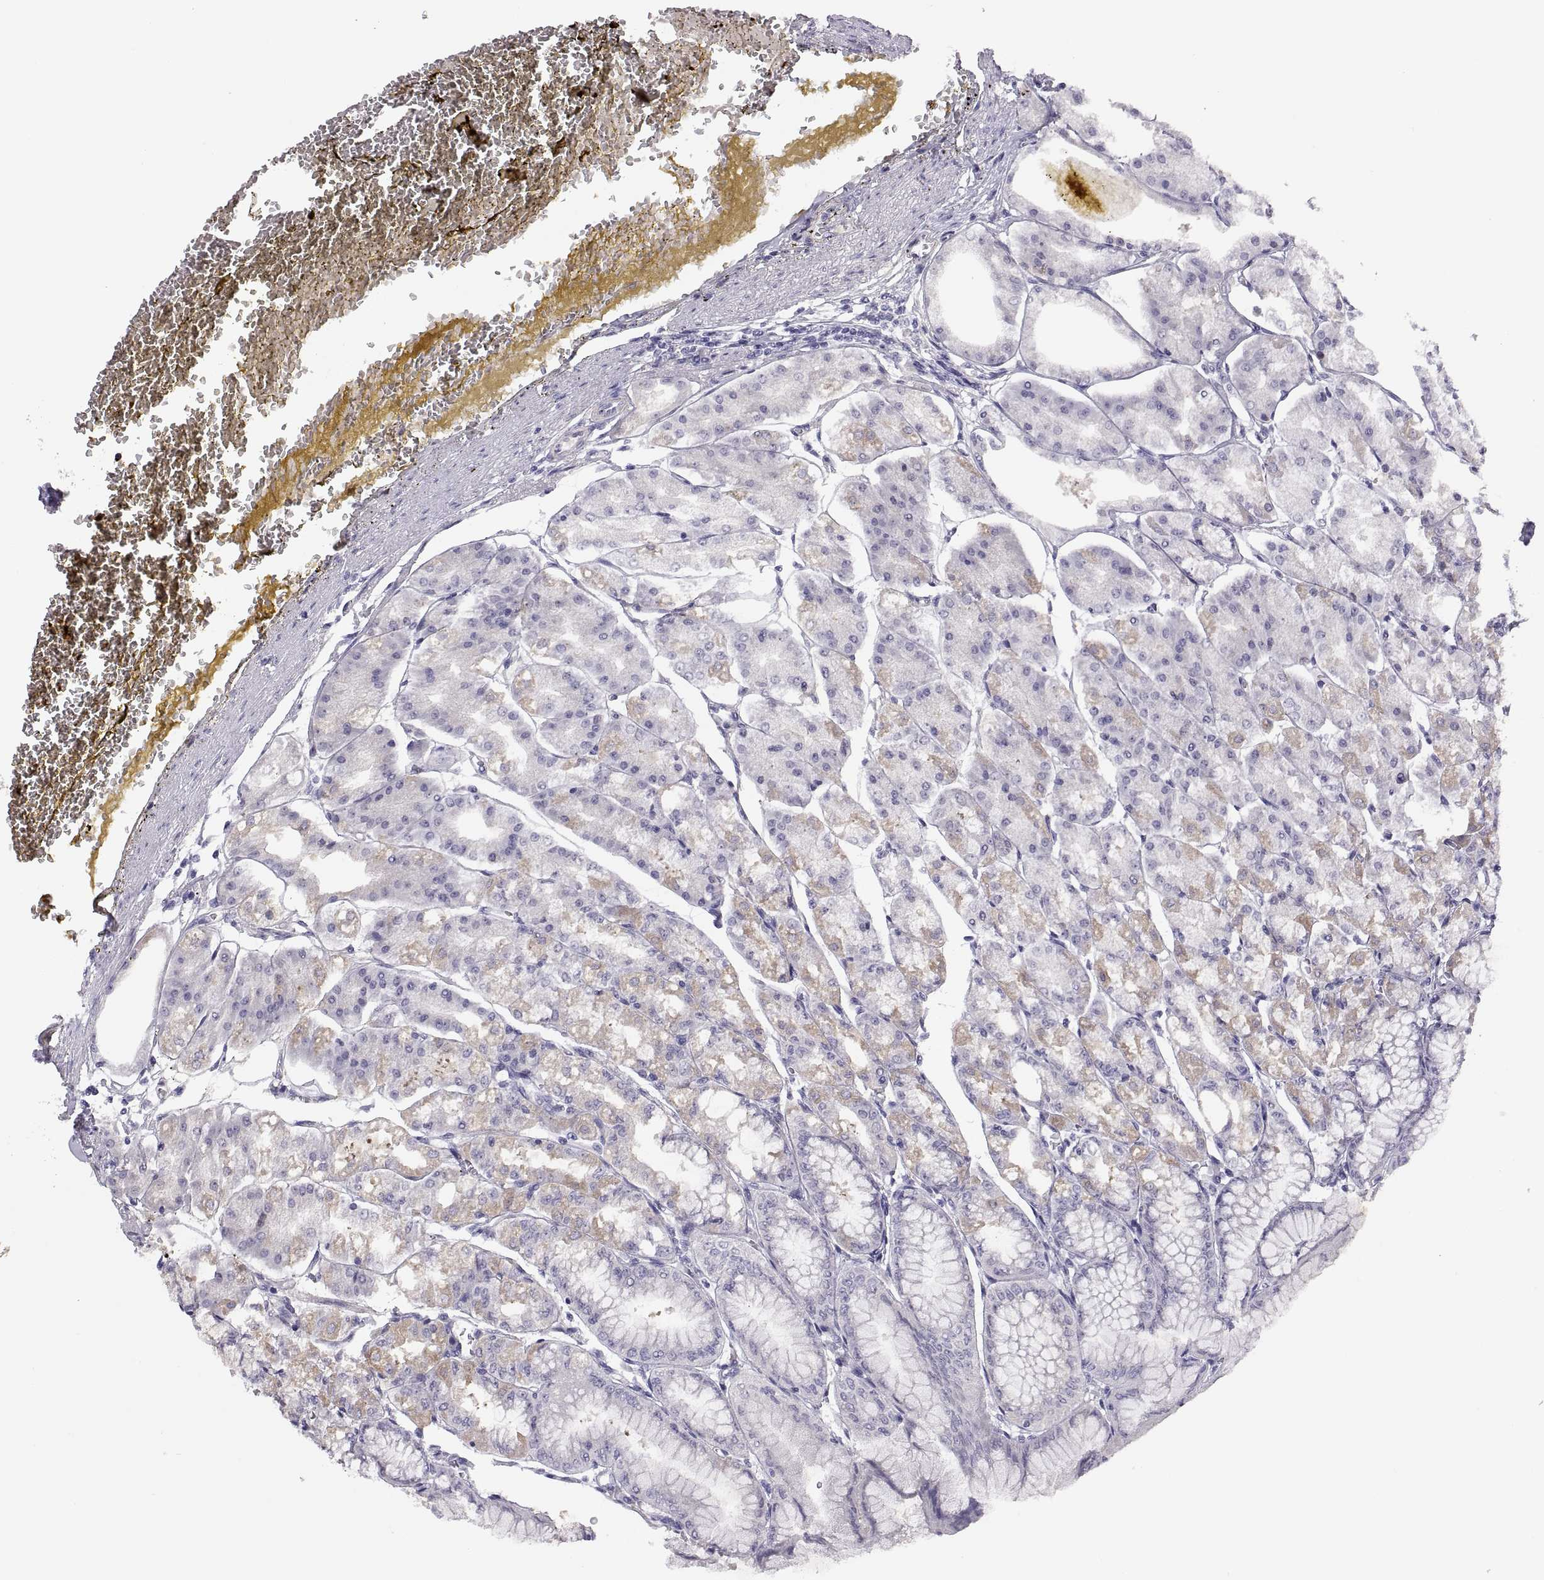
{"staining": {"intensity": "weak", "quantity": "25%-75%", "location": "cytoplasmic/membranous"}, "tissue": "stomach", "cell_type": "Glandular cells", "image_type": "normal", "snomed": [{"axis": "morphology", "description": "Normal tissue, NOS"}, {"axis": "topography", "description": "Stomach, lower"}], "caption": "This histopathology image demonstrates benign stomach stained with immunohistochemistry (IHC) to label a protein in brown. The cytoplasmic/membranous of glandular cells show weak positivity for the protein. Nuclei are counter-stained blue.", "gene": "STRC", "patient": {"sex": "male", "age": 71}}